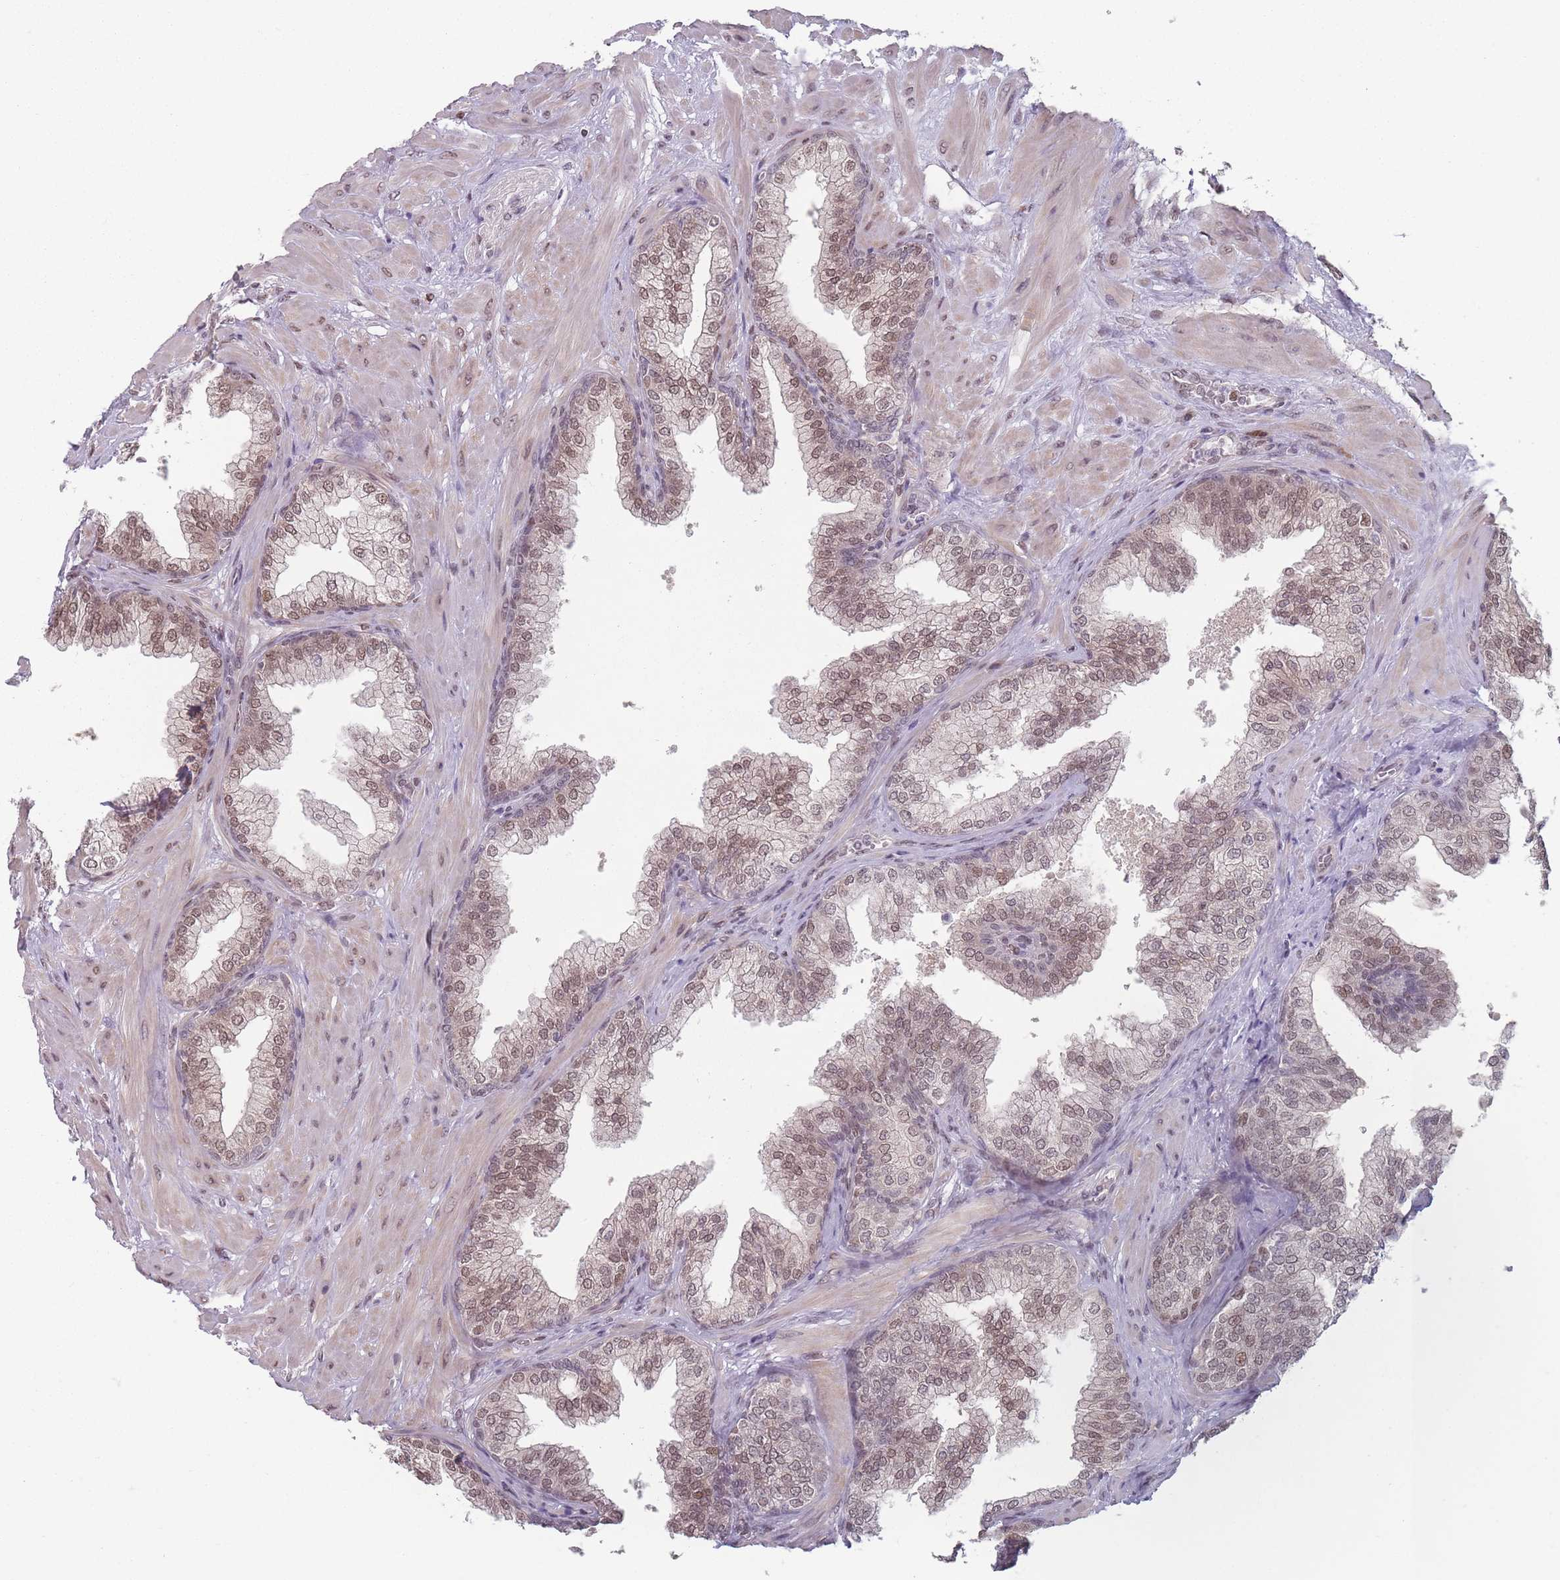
{"staining": {"intensity": "moderate", "quantity": ">75%", "location": "nuclear"}, "tissue": "prostate", "cell_type": "Glandular cells", "image_type": "normal", "snomed": [{"axis": "morphology", "description": "Normal tissue, NOS"}, {"axis": "topography", "description": "Prostate"}], "caption": "Immunohistochemistry photomicrograph of benign human prostate stained for a protein (brown), which exhibits medium levels of moderate nuclear expression in approximately >75% of glandular cells.", "gene": "SH3BGRL2", "patient": {"sex": "male", "age": 60}}